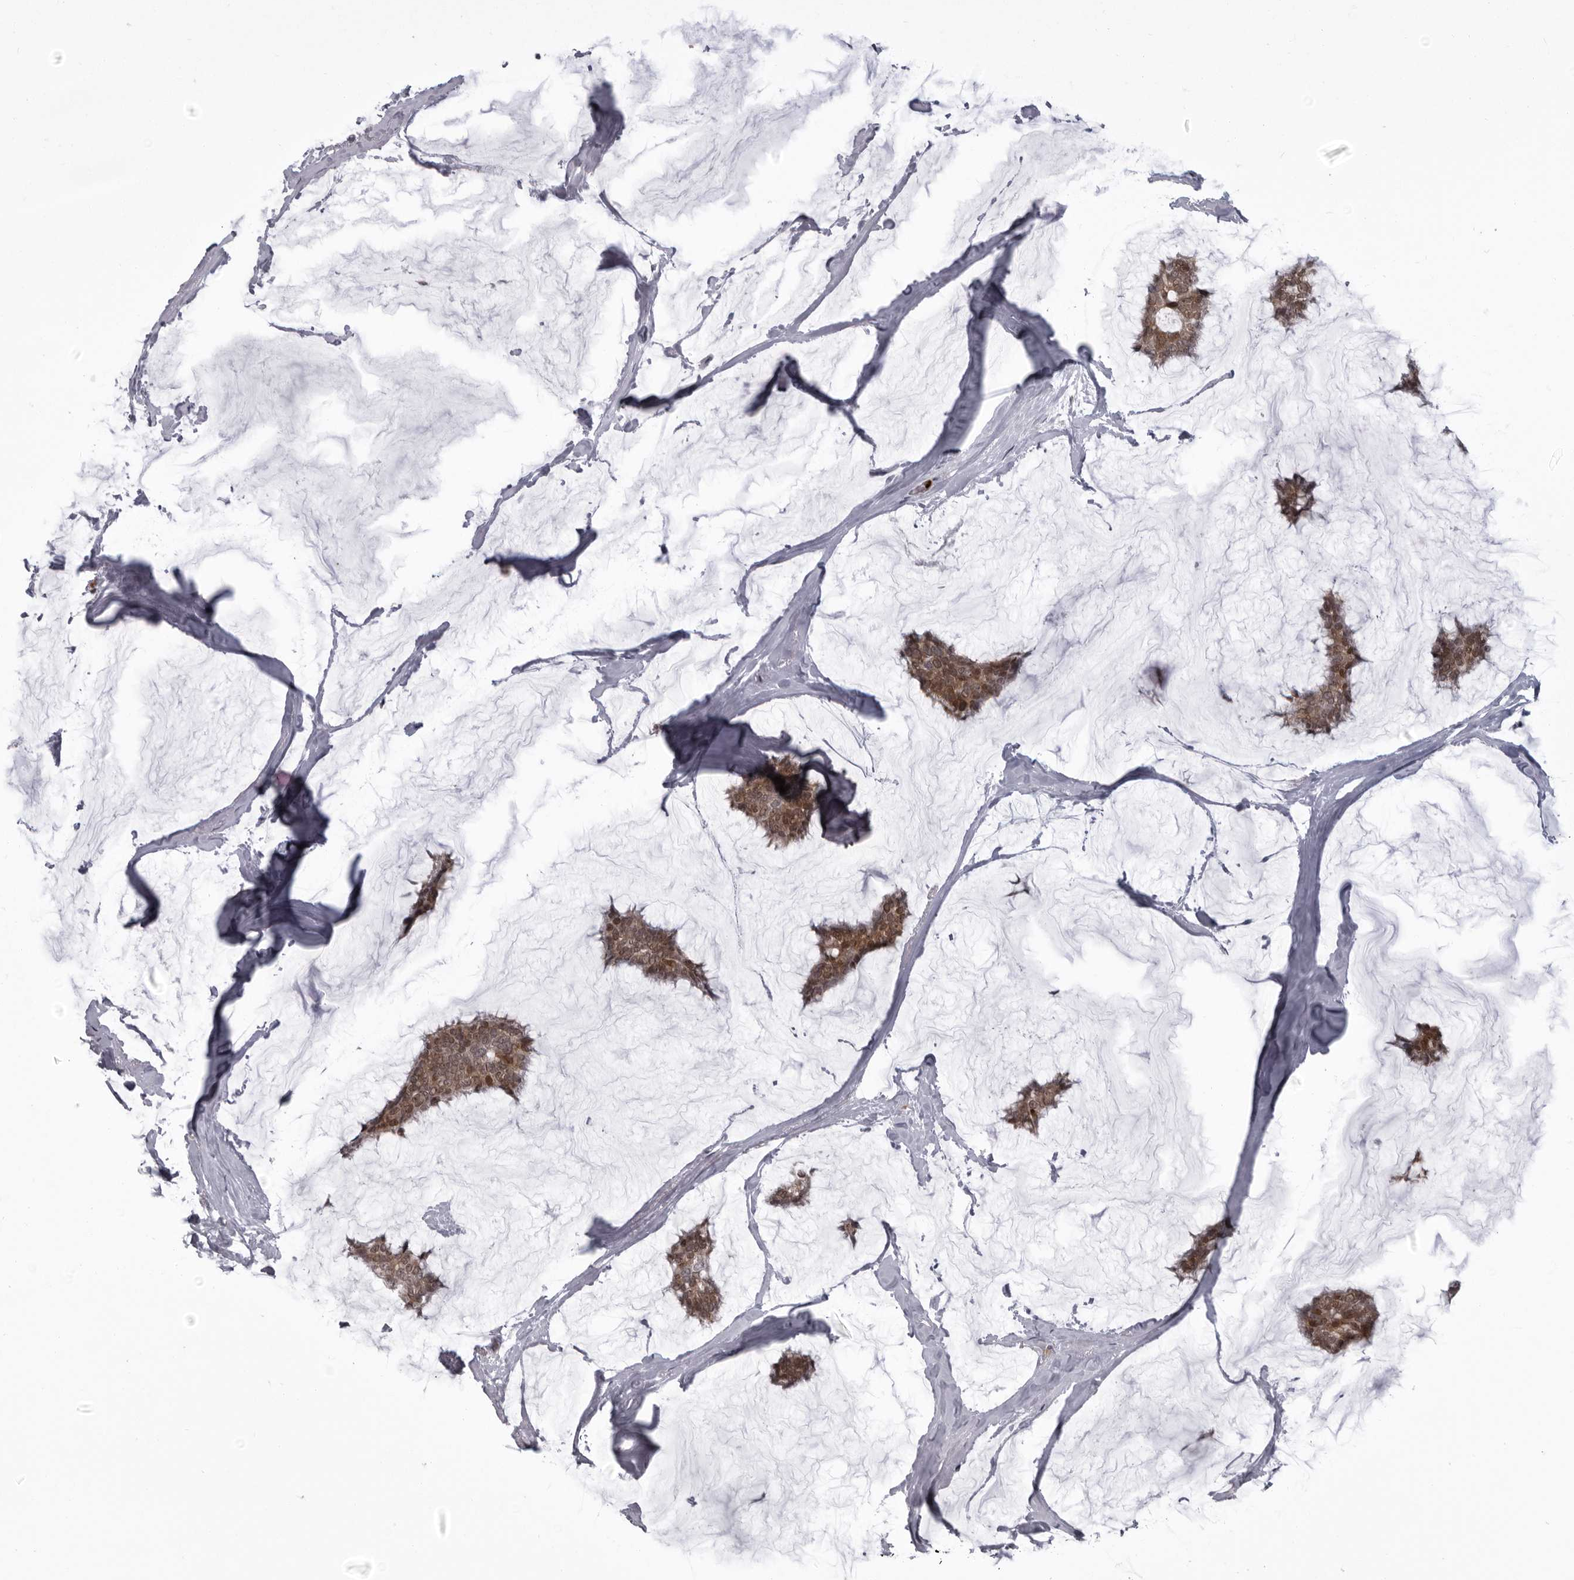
{"staining": {"intensity": "moderate", "quantity": ">75%", "location": "cytoplasmic/membranous,nuclear"}, "tissue": "breast cancer", "cell_type": "Tumor cells", "image_type": "cancer", "snomed": [{"axis": "morphology", "description": "Duct carcinoma"}, {"axis": "topography", "description": "Breast"}], "caption": "Infiltrating ductal carcinoma (breast) stained with DAB (3,3'-diaminobenzidine) immunohistochemistry displays medium levels of moderate cytoplasmic/membranous and nuclear expression in approximately >75% of tumor cells. (Stains: DAB in brown, nuclei in blue, Microscopy: brightfield microscopy at high magnification).", "gene": "THOP1", "patient": {"sex": "female", "age": 93}}